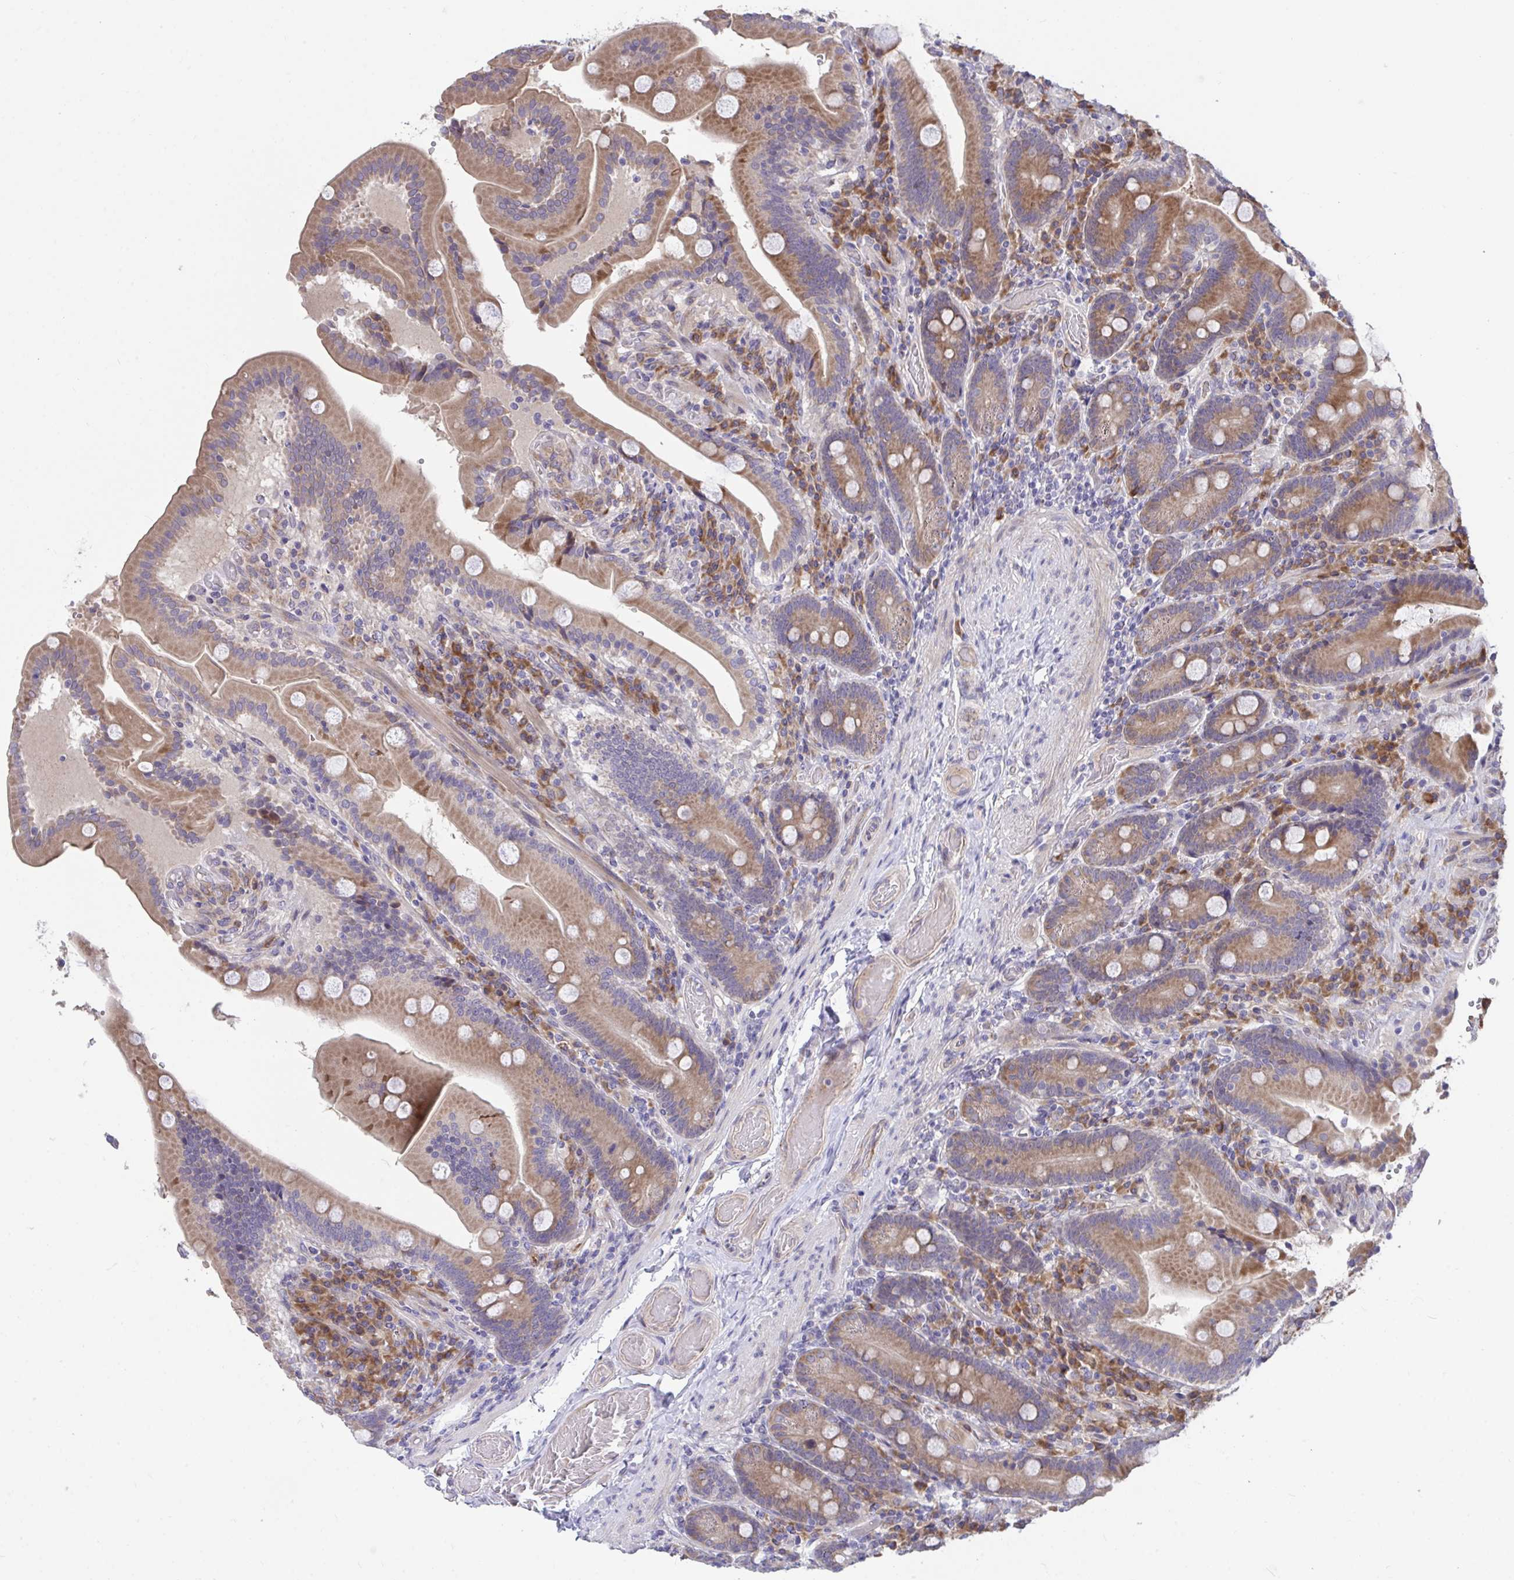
{"staining": {"intensity": "moderate", "quantity": ">75%", "location": "cytoplasmic/membranous"}, "tissue": "duodenum", "cell_type": "Glandular cells", "image_type": "normal", "snomed": [{"axis": "morphology", "description": "Normal tissue, NOS"}, {"axis": "topography", "description": "Duodenum"}], "caption": "Moderate cytoplasmic/membranous protein staining is appreciated in approximately >75% of glandular cells in duodenum. (IHC, brightfield microscopy, high magnification).", "gene": "SUSD4", "patient": {"sex": "female", "age": 62}}